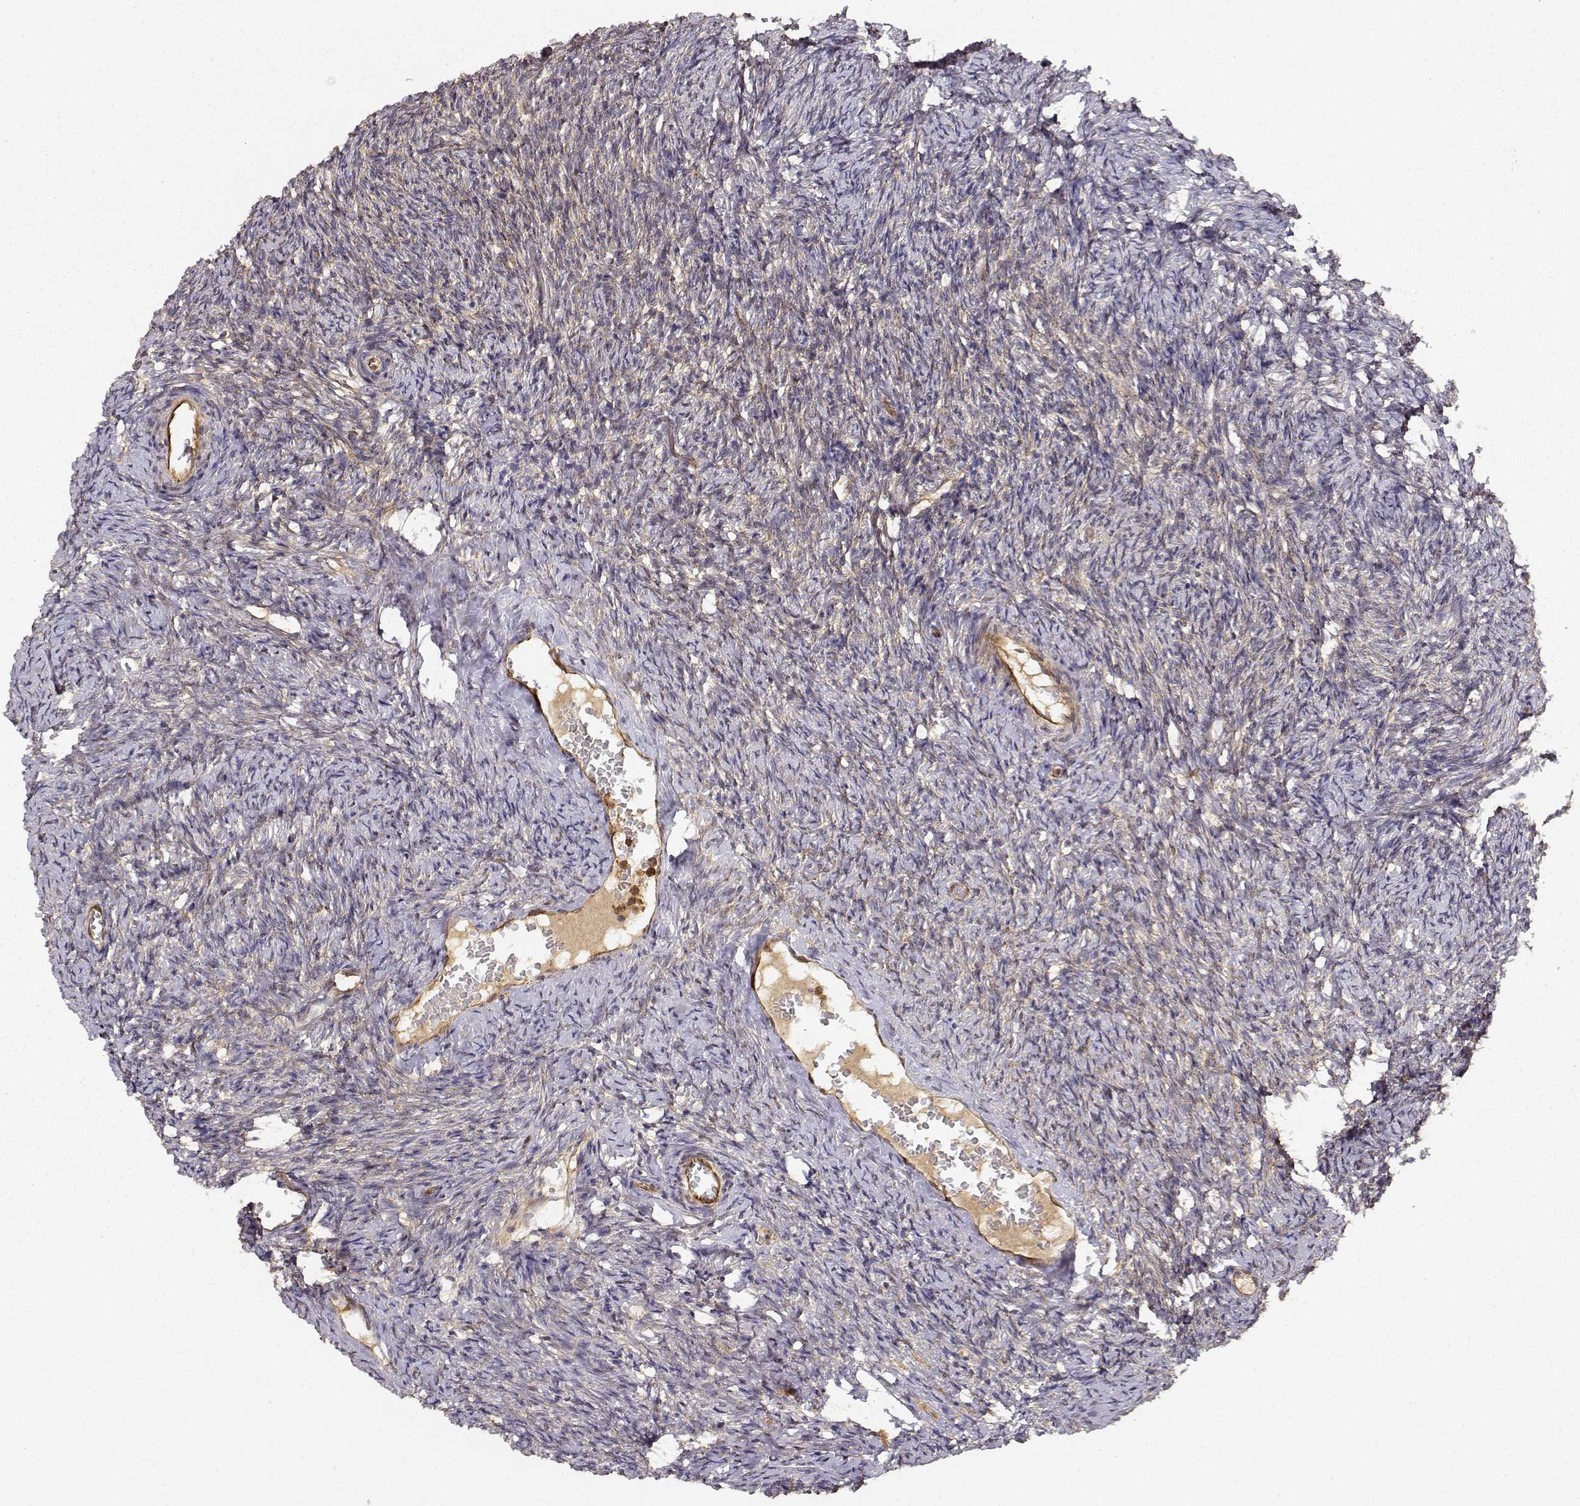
{"staining": {"intensity": "weak", "quantity": ">75%", "location": "cytoplasmic/membranous"}, "tissue": "ovary", "cell_type": "Ovarian stroma cells", "image_type": "normal", "snomed": [{"axis": "morphology", "description": "Normal tissue, NOS"}, {"axis": "topography", "description": "Ovary"}], "caption": "Human ovary stained with a brown dye exhibits weak cytoplasmic/membranous positive positivity in about >75% of ovarian stroma cells.", "gene": "CDK5RAP2", "patient": {"sex": "female", "age": 39}}